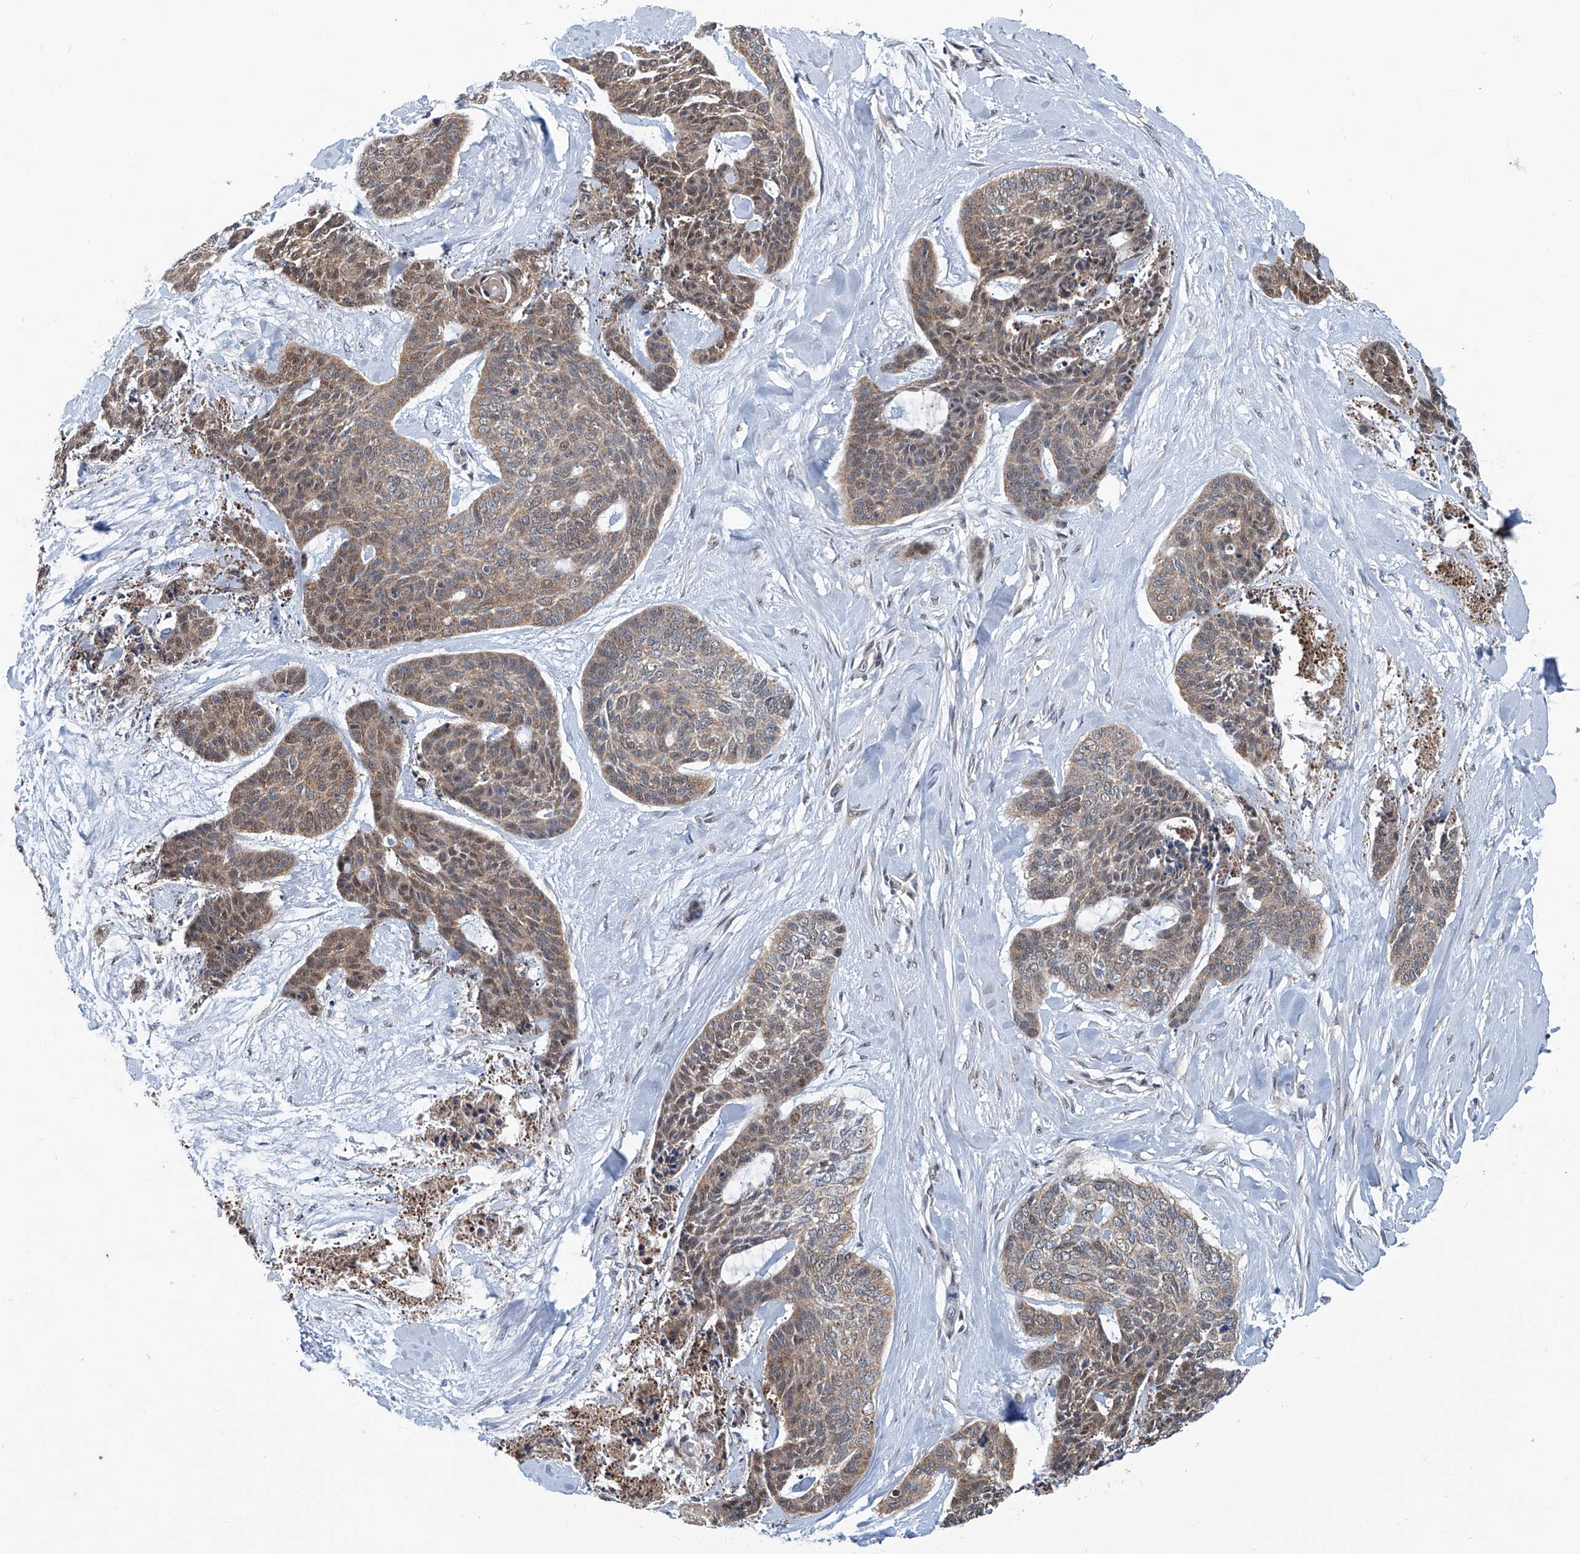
{"staining": {"intensity": "weak", "quantity": ">75%", "location": "cytoplasmic/membranous,nuclear"}, "tissue": "skin cancer", "cell_type": "Tumor cells", "image_type": "cancer", "snomed": [{"axis": "morphology", "description": "Basal cell carcinoma"}, {"axis": "topography", "description": "Skin"}], "caption": "High-power microscopy captured an IHC histopathology image of skin basal cell carcinoma, revealing weak cytoplasmic/membranous and nuclear staining in approximately >75% of tumor cells.", "gene": "CLK1", "patient": {"sex": "female", "age": 64}}